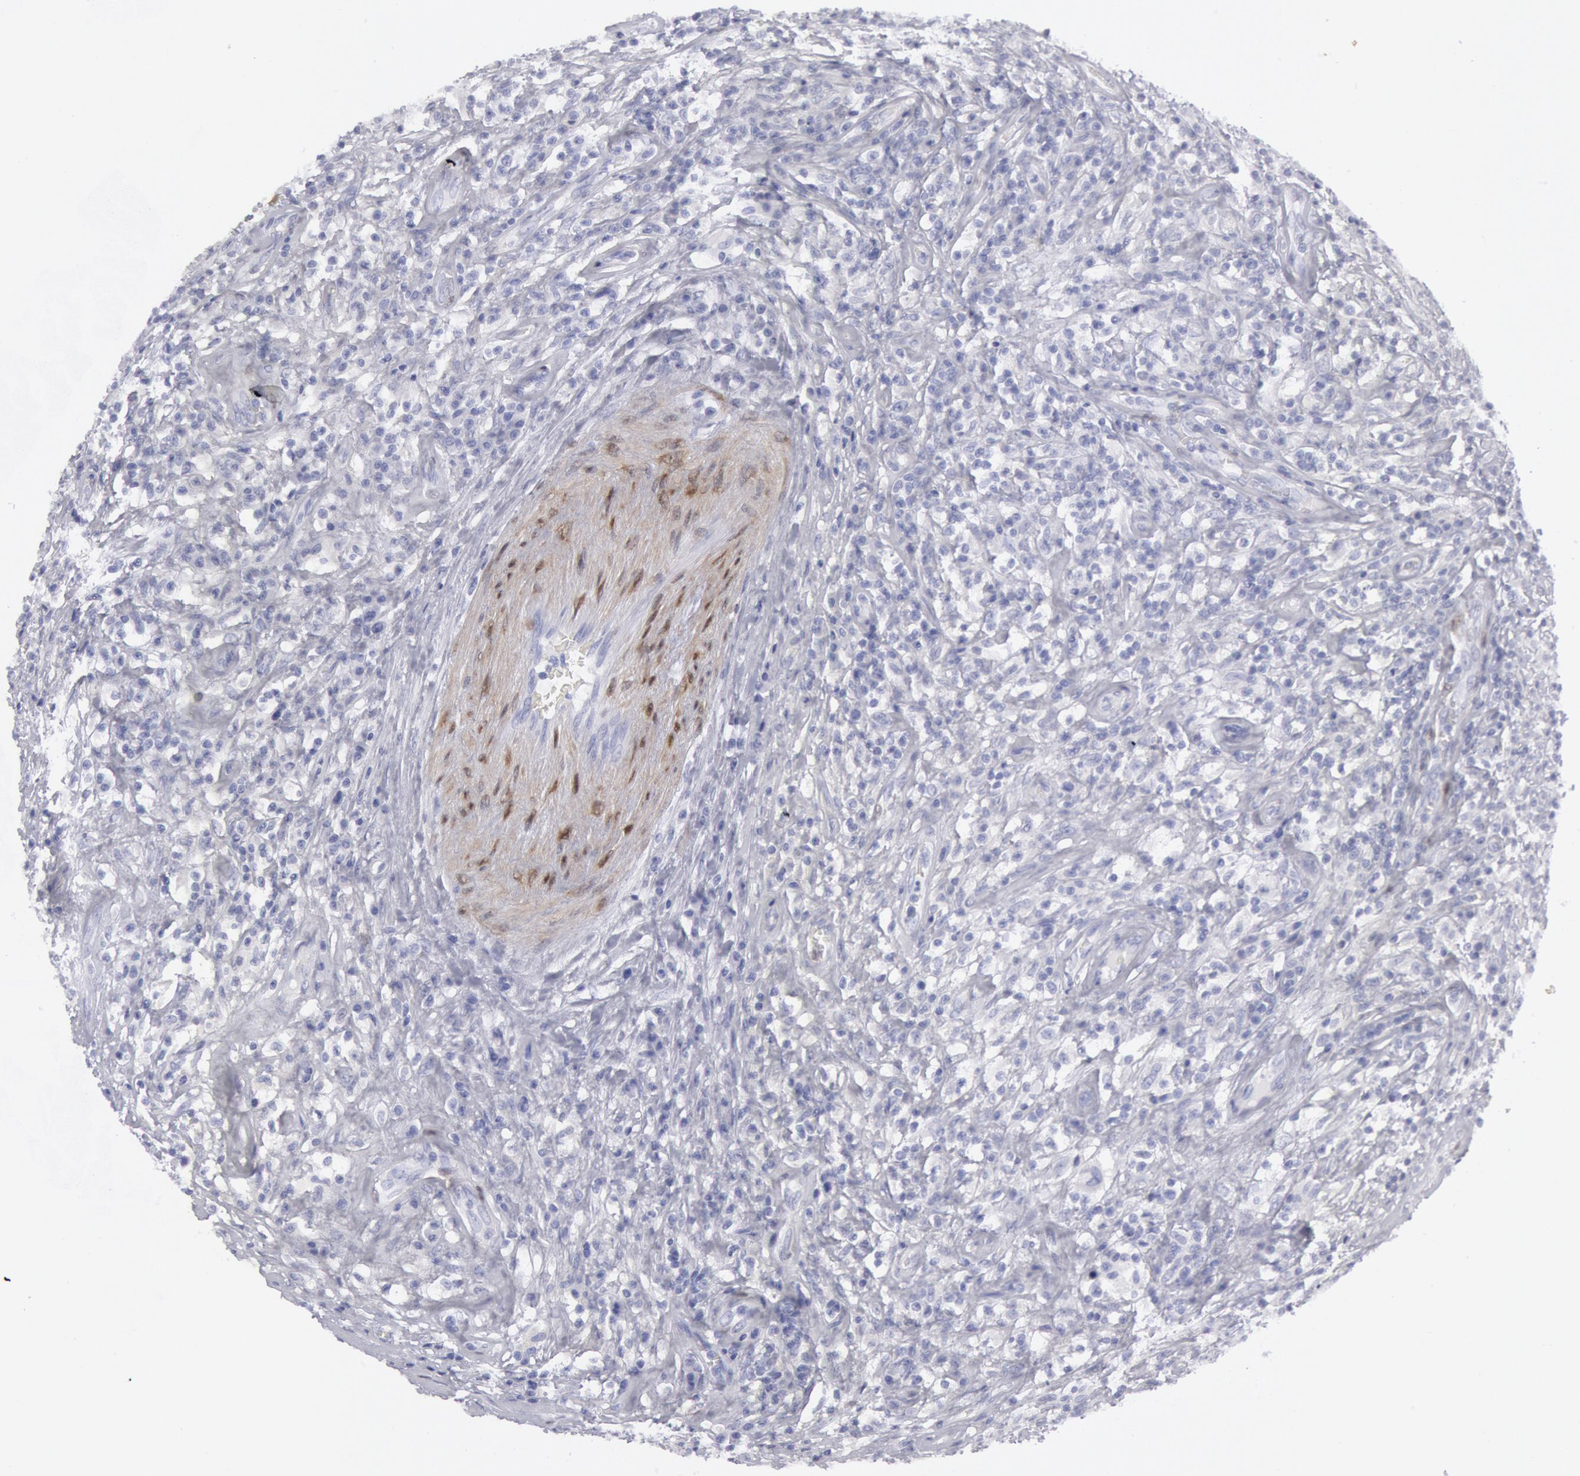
{"staining": {"intensity": "negative", "quantity": "none", "location": "none"}, "tissue": "testis cancer", "cell_type": "Tumor cells", "image_type": "cancer", "snomed": [{"axis": "morphology", "description": "Seminoma, NOS"}, {"axis": "topography", "description": "Testis"}], "caption": "Tumor cells show no significant positivity in testis cancer.", "gene": "FHL1", "patient": {"sex": "male", "age": 34}}